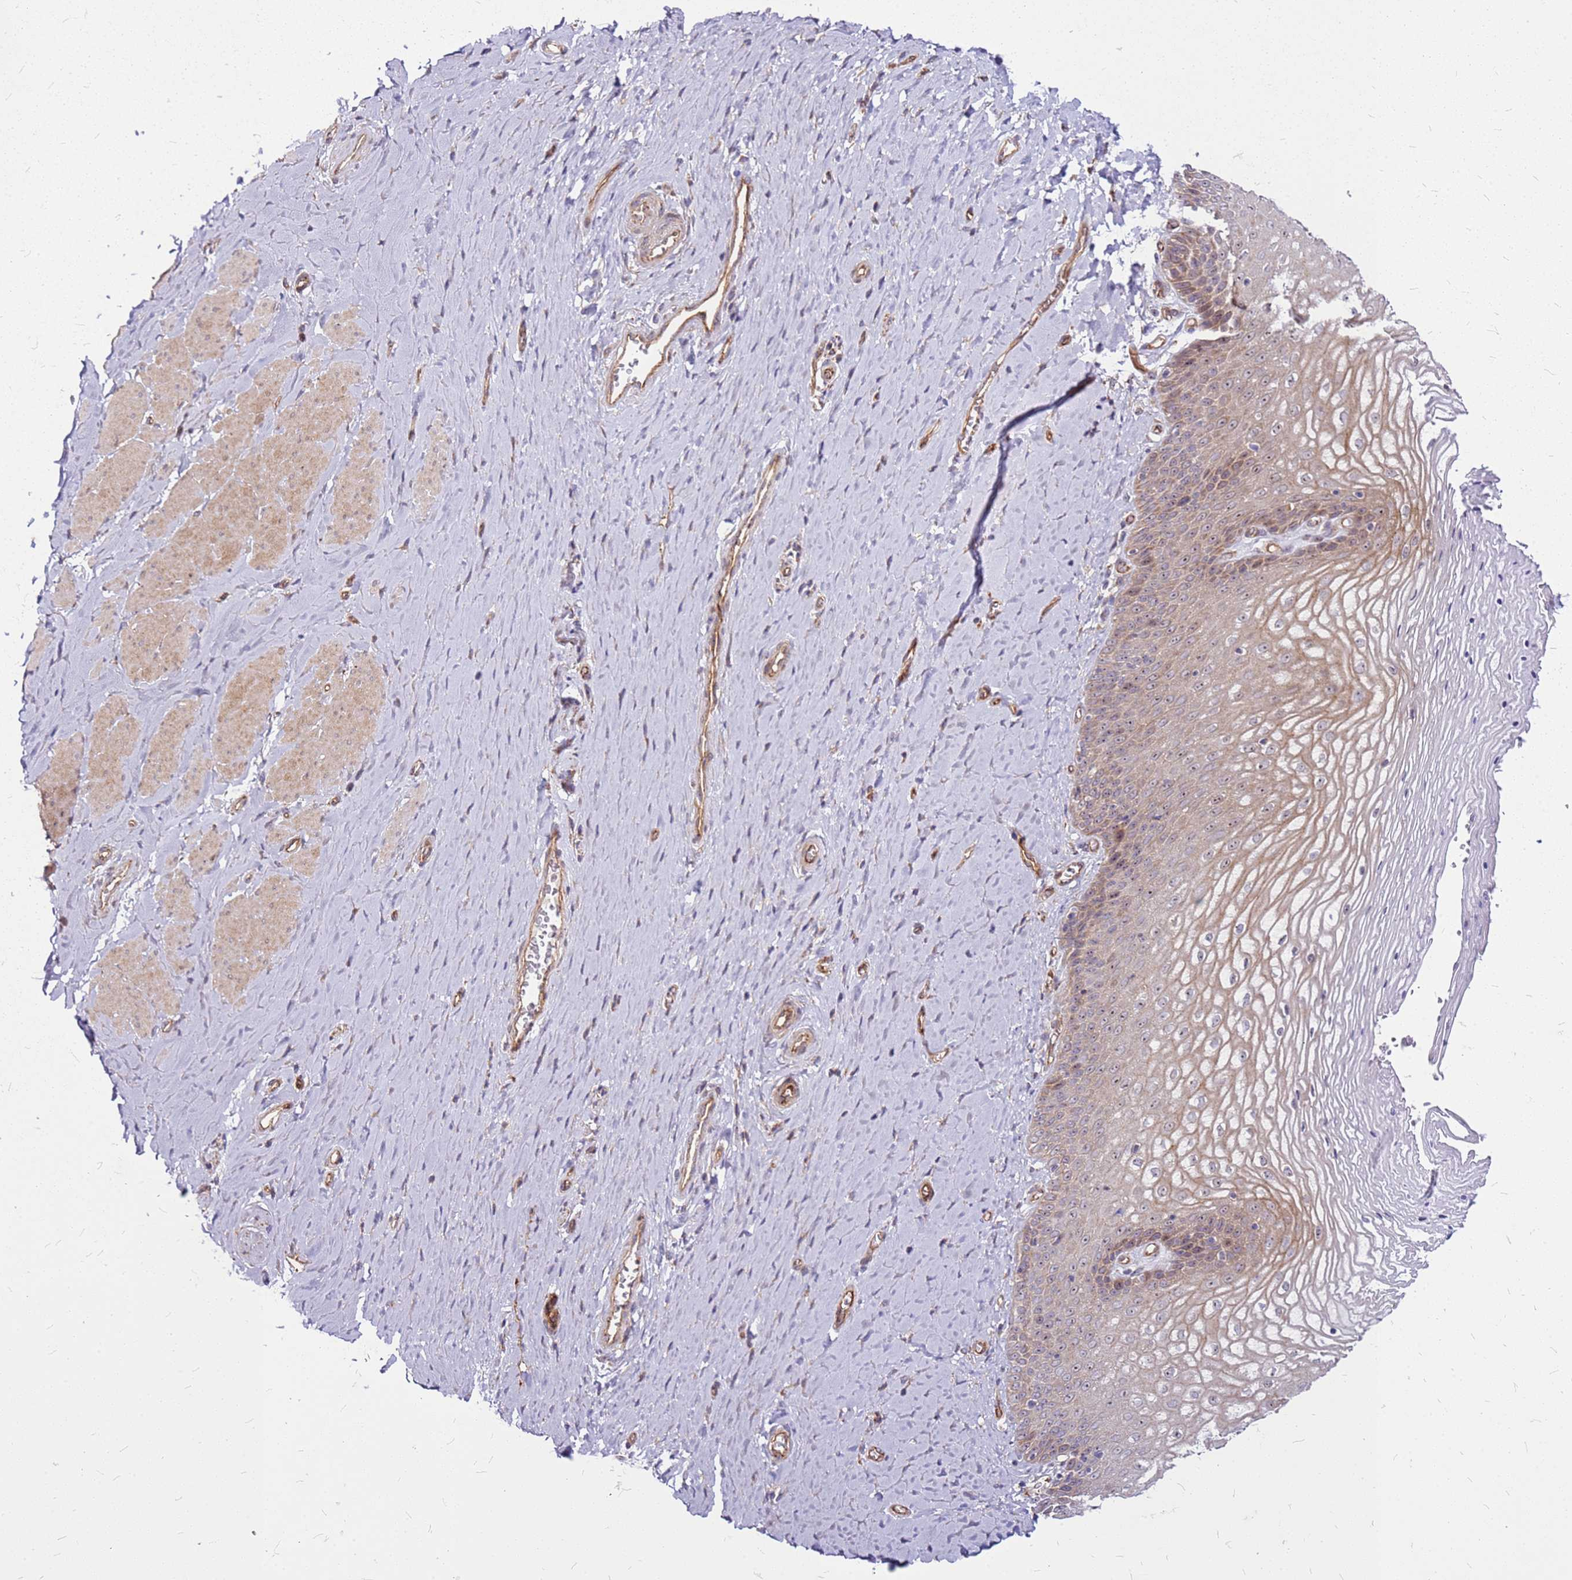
{"staining": {"intensity": "moderate", "quantity": "<25%", "location": "cytoplasmic/membranous,nuclear"}, "tissue": "vagina", "cell_type": "Squamous epithelial cells", "image_type": "normal", "snomed": [{"axis": "morphology", "description": "Normal tissue, NOS"}, {"axis": "topography", "description": "Vagina"}], "caption": "Immunohistochemistry of normal human vagina reveals low levels of moderate cytoplasmic/membranous,nuclear positivity in approximately <25% of squamous epithelial cells.", "gene": "TOPAZ1", "patient": {"sex": "female", "age": 65}}